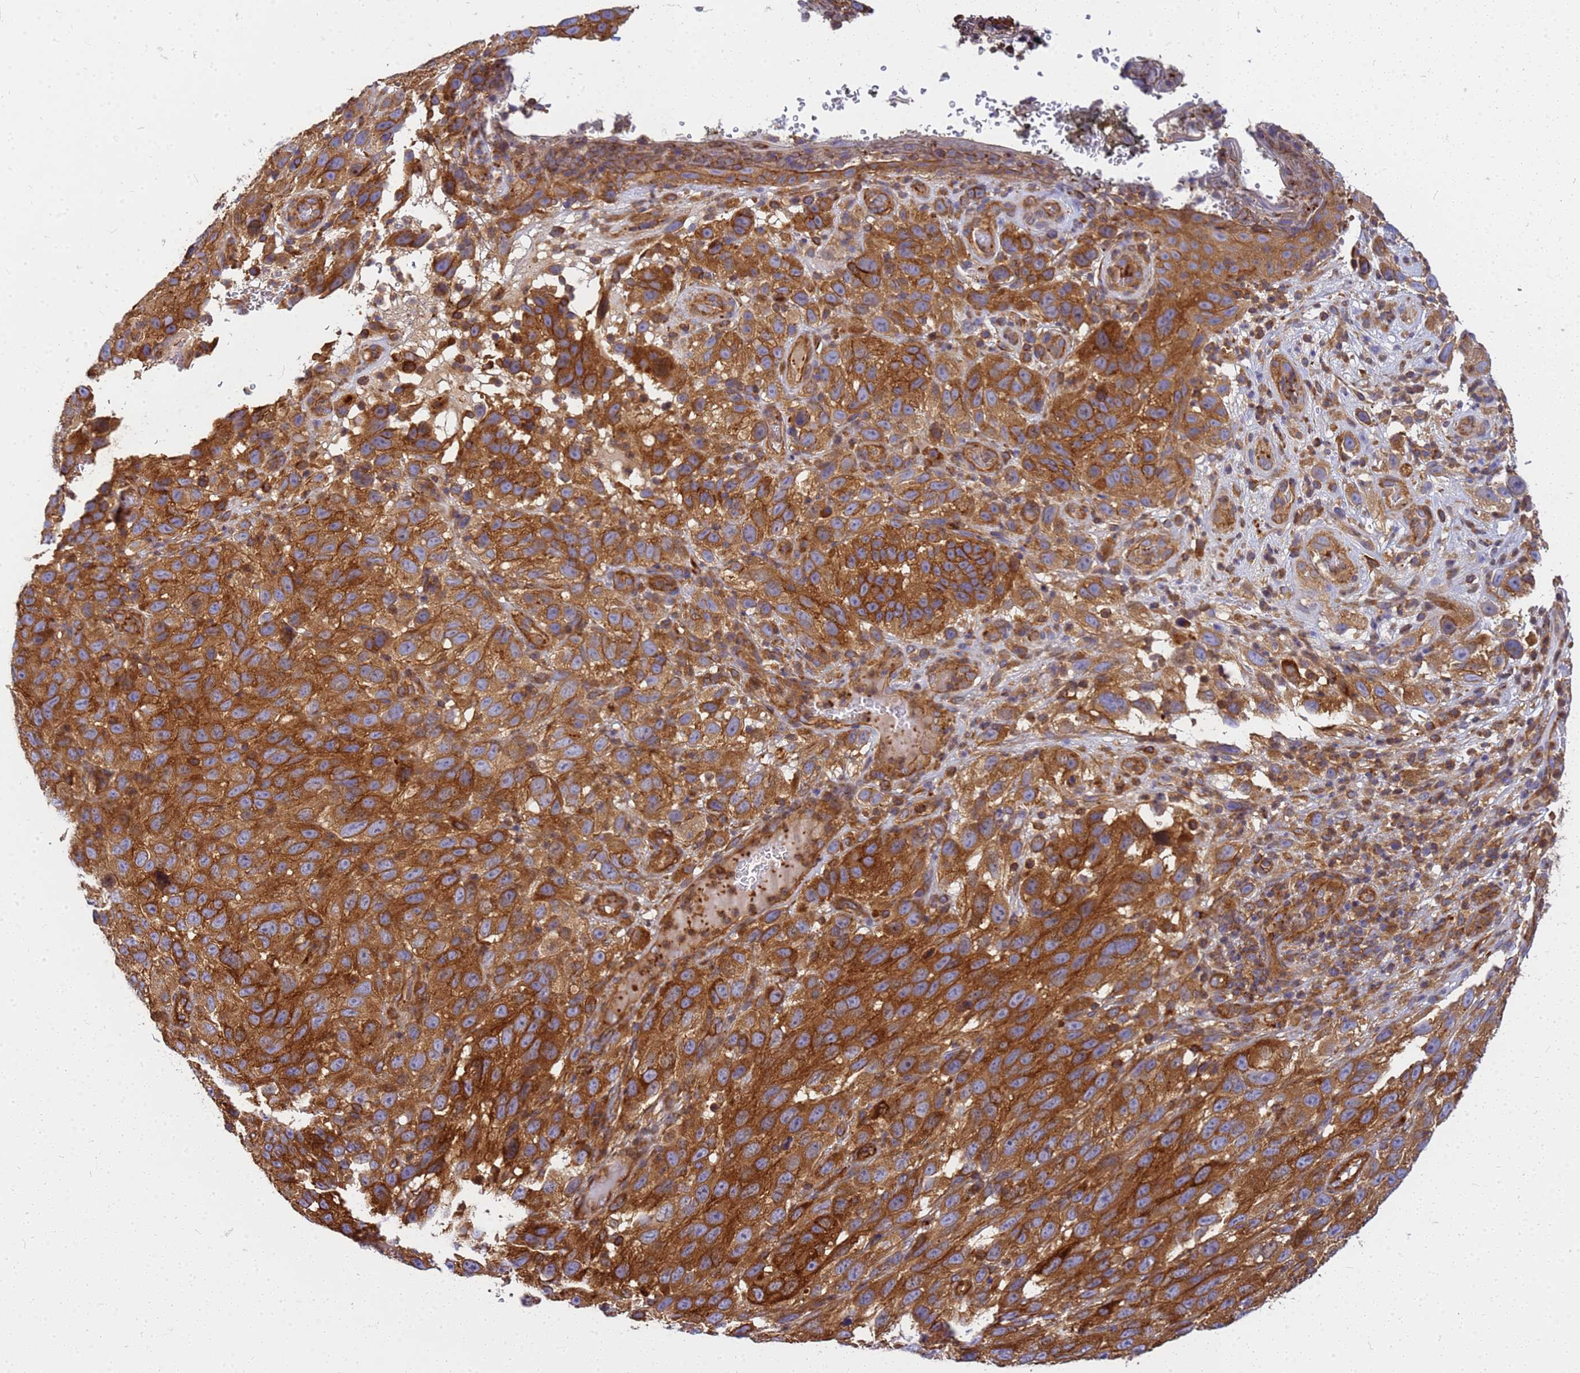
{"staining": {"intensity": "strong", "quantity": ">75%", "location": "cytoplasmic/membranous"}, "tissue": "melanoma", "cell_type": "Tumor cells", "image_type": "cancer", "snomed": [{"axis": "morphology", "description": "Malignant melanoma, NOS"}, {"axis": "topography", "description": "Skin"}], "caption": "This image reveals immunohistochemistry staining of melanoma, with high strong cytoplasmic/membranous positivity in about >75% of tumor cells.", "gene": "C2CD5", "patient": {"sex": "female", "age": 96}}